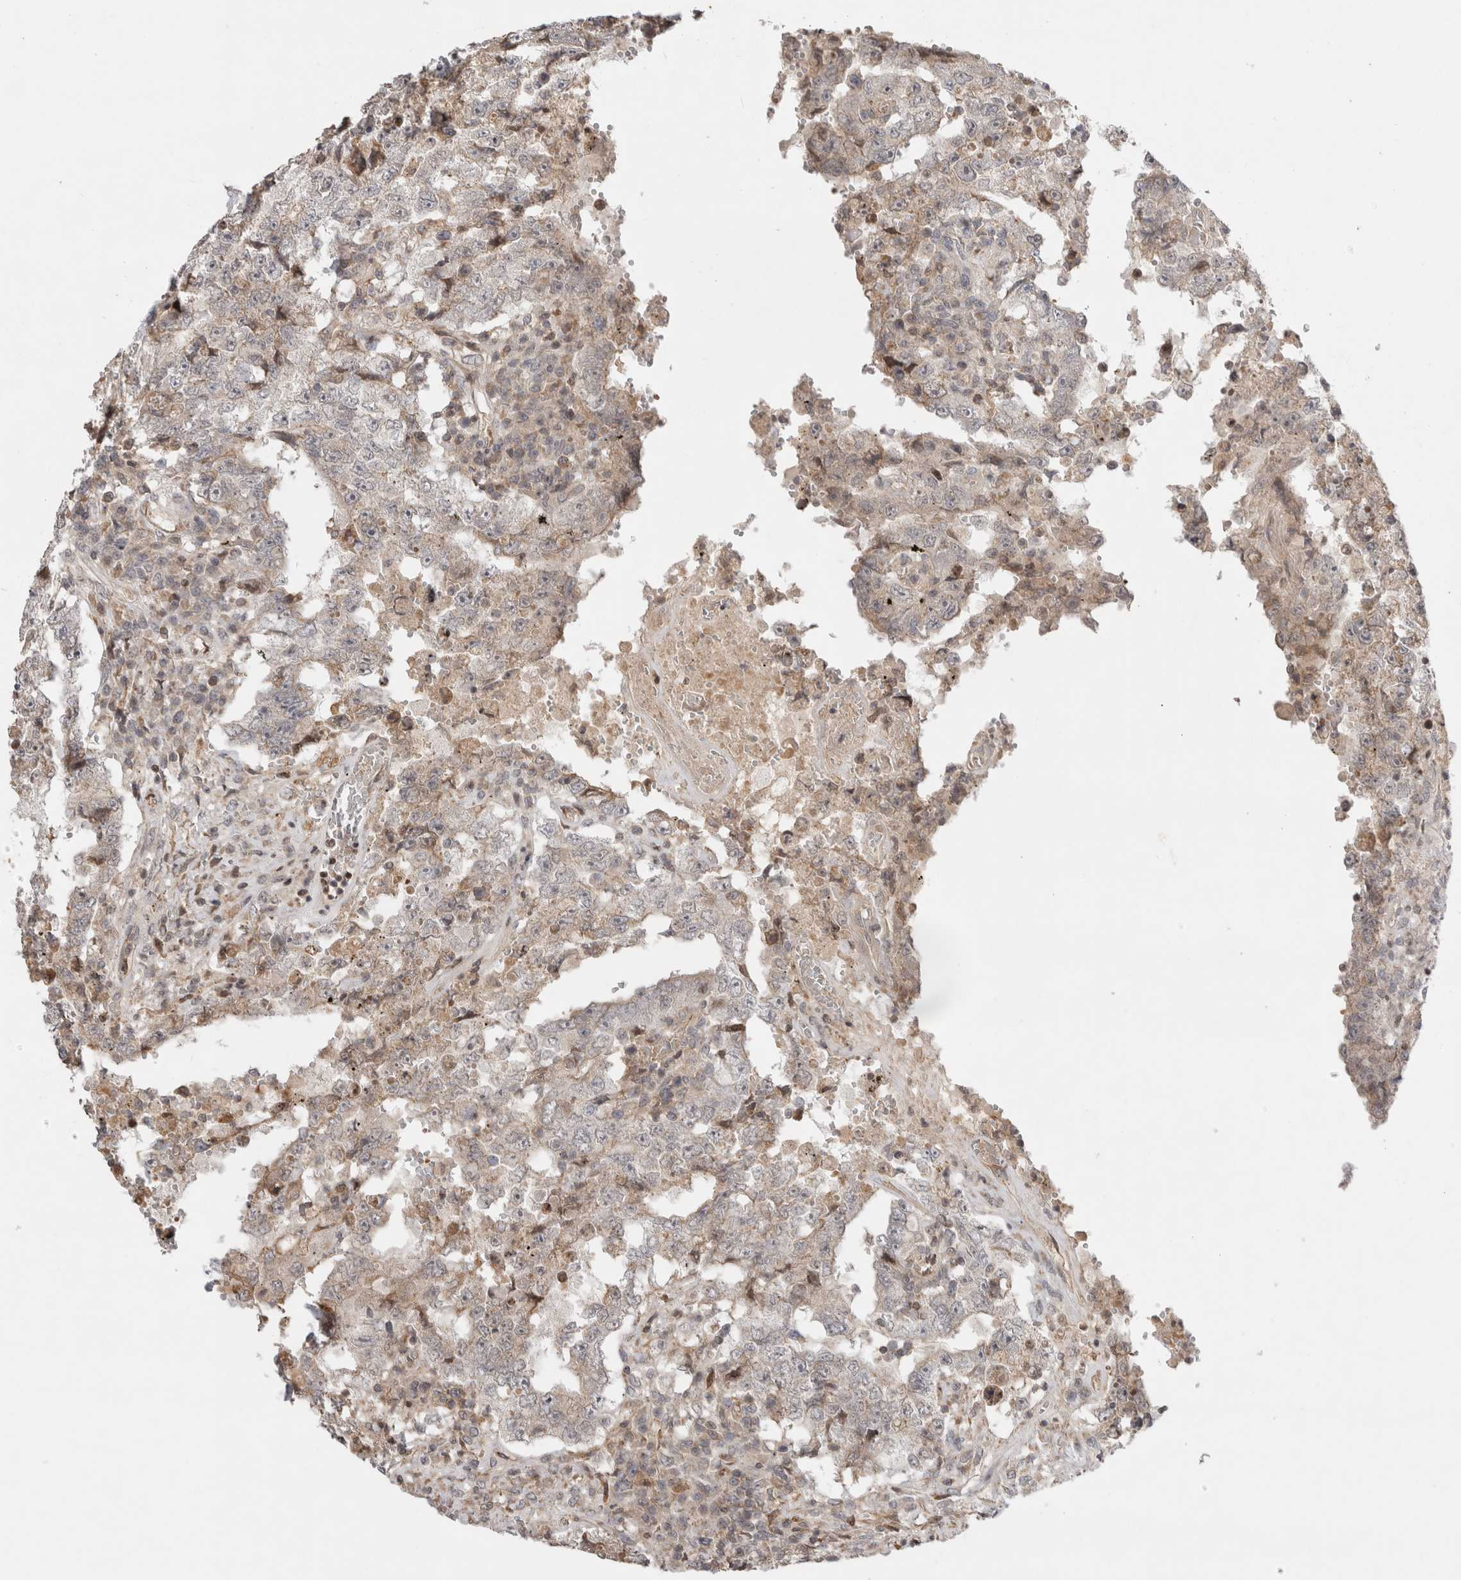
{"staining": {"intensity": "negative", "quantity": "none", "location": "none"}, "tissue": "testis cancer", "cell_type": "Tumor cells", "image_type": "cancer", "snomed": [{"axis": "morphology", "description": "Carcinoma, Embryonal, NOS"}, {"axis": "topography", "description": "Testis"}], "caption": "The micrograph demonstrates no significant expression in tumor cells of testis cancer.", "gene": "EIF2AK1", "patient": {"sex": "male", "age": 26}}